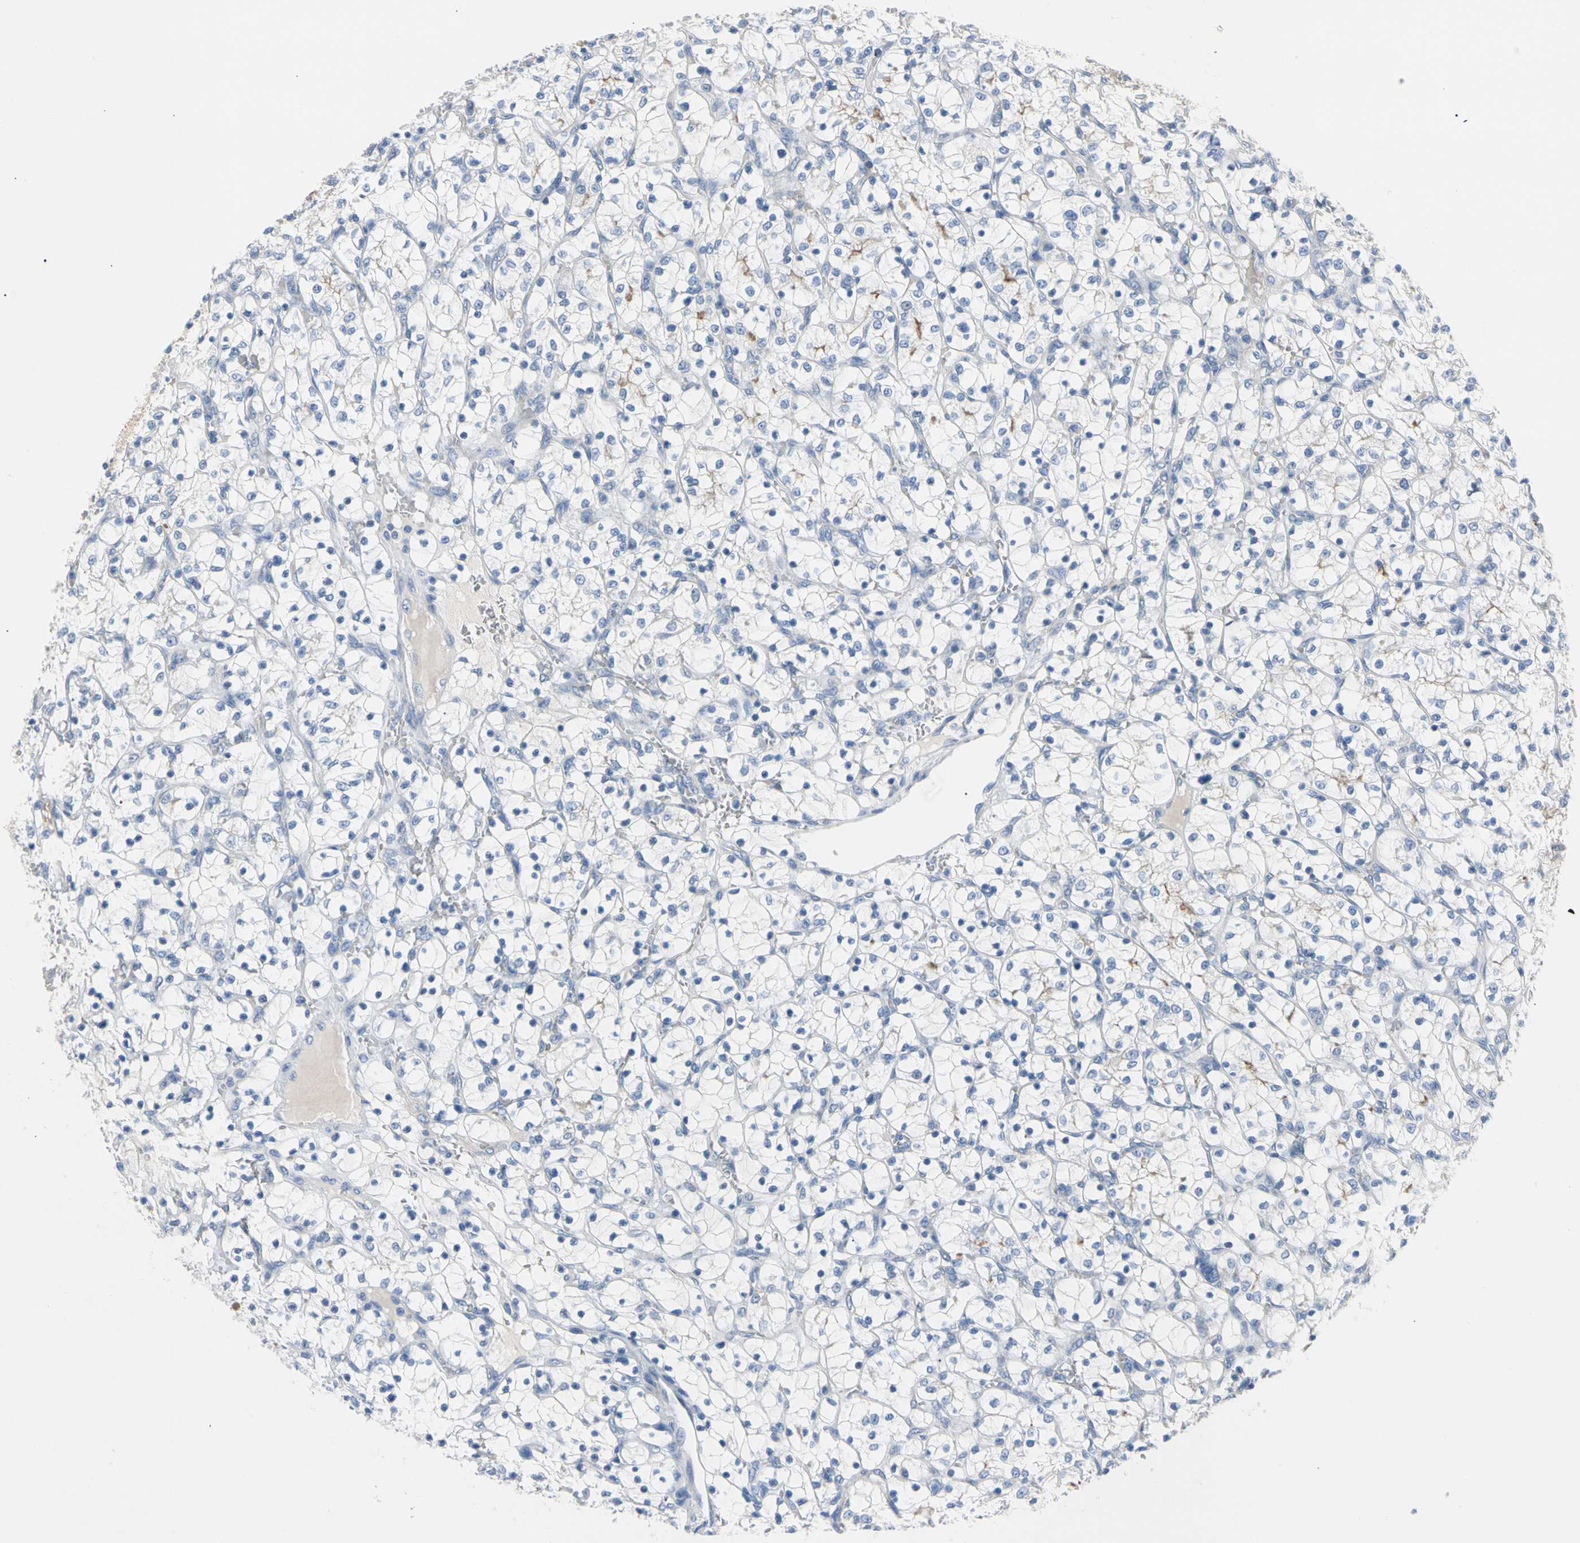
{"staining": {"intensity": "negative", "quantity": "none", "location": "none"}, "tissue": "renal cancer", "cell_type": "Tumor cells", "image_type": "cancer", "snomed": [{"axis": "morphology", "description": "Adenocarcinoma, NOS"}, {"axis": "topography", "description": "Kidney"}], "caption": "There is no significant positivity in tumor cells of renal cancer (adenocarcinoma).", "gene": "MARK1", "patient": {"sex": "female", "age": 69}}